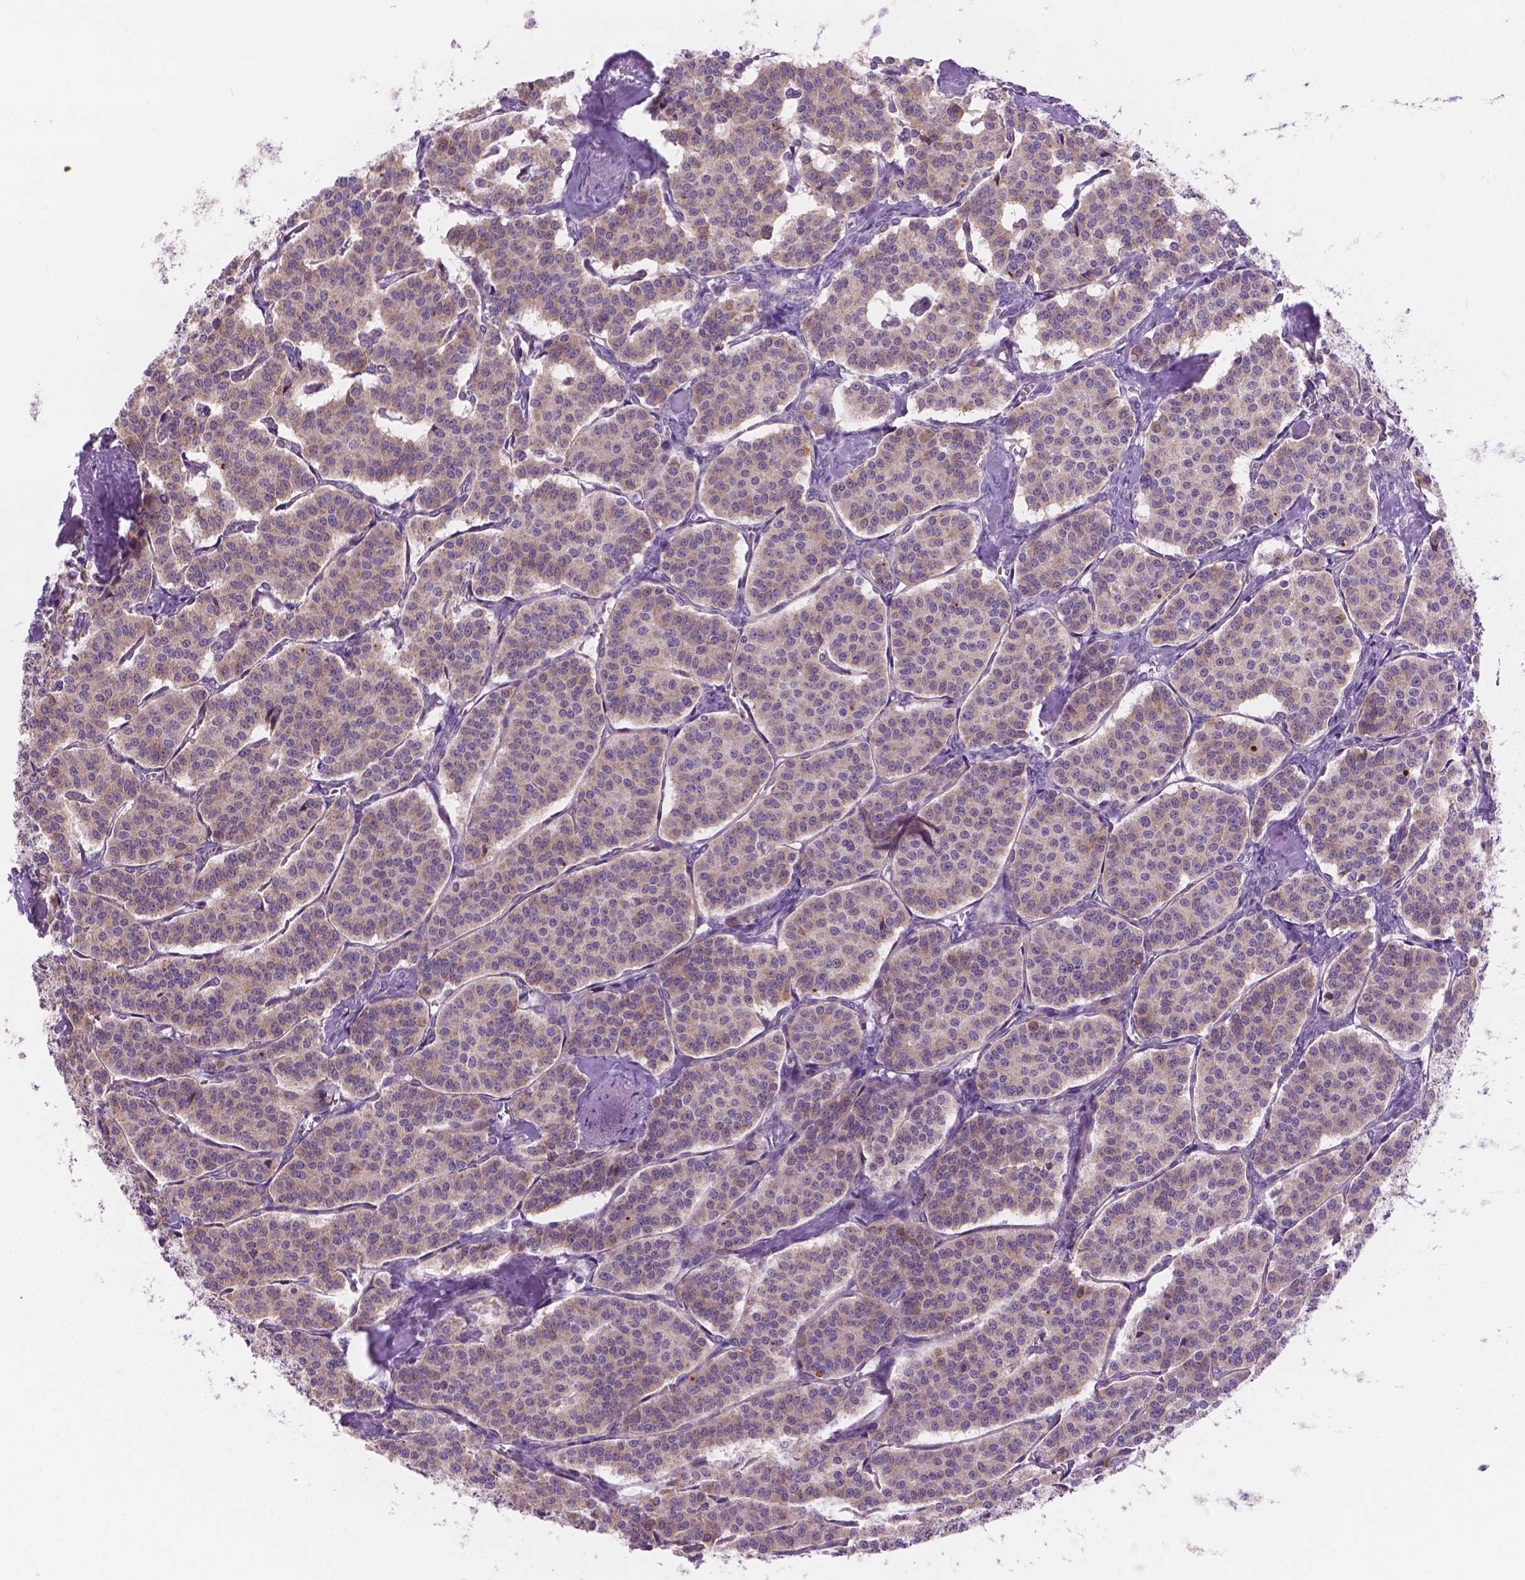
{"staining": {"intensity": "weak", "quantity": "<25%", "location": "cytoplasmic/membranous"}, "tissue": "carcinoid", "cell_type": "Tumor cells", "image_type": "cancer", "snomed": [{"axis": "morphology", "description": "Carcinoid, malignant, NOS"}, {"axis": "topography", "description": "Lung"}], "caption": "Carcinoid (malignant) was stained to show a protein in brown. There is no significant expression in tumor cells.", "gene": "CSPG5", "patient": {"sex": "female", "age": 46}}